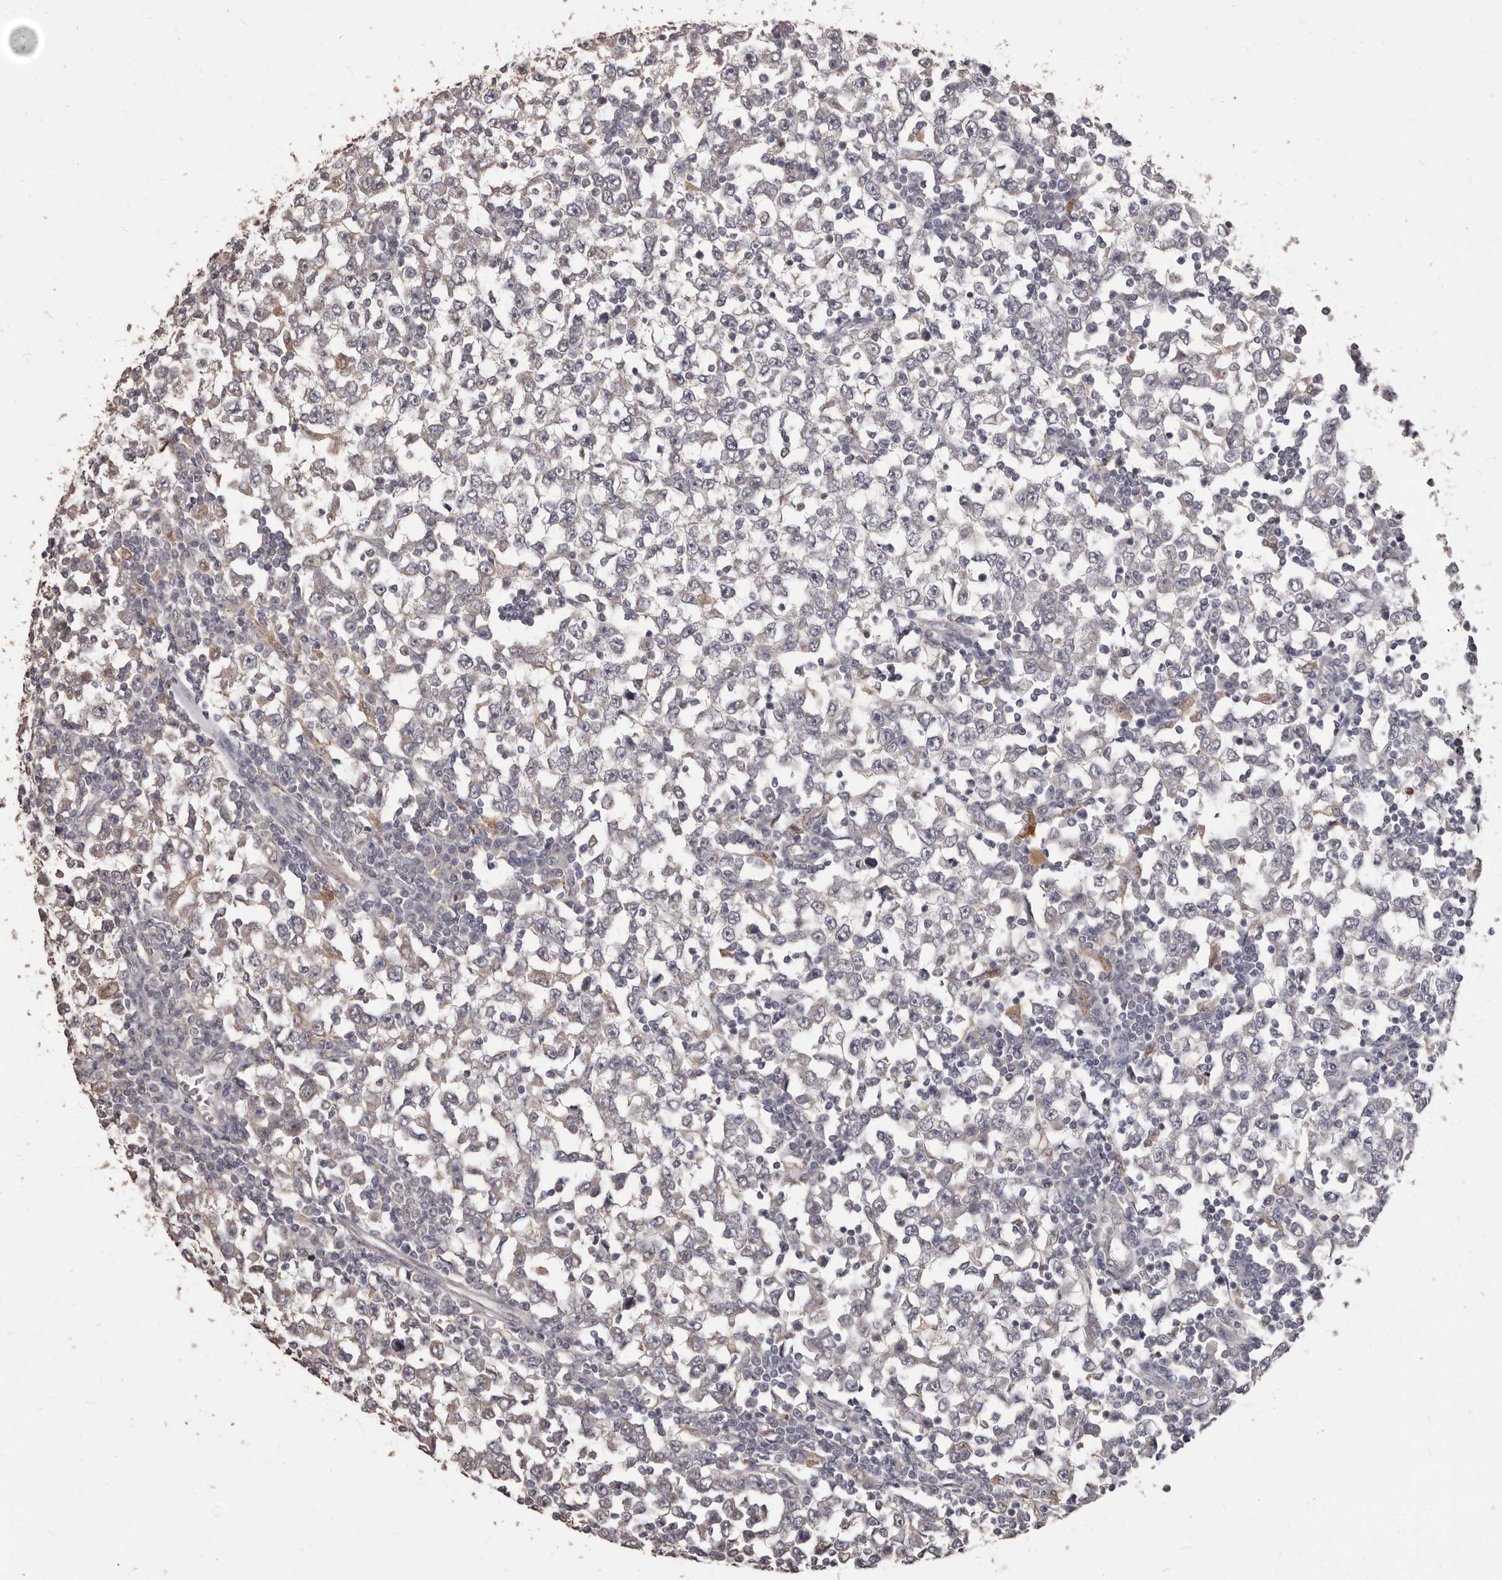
{"staining": {"intensity": "negative", "quantity": "none", "location": "none"}, "tissue": "testis cancer", "cell_type": "Tumor cells", "image_type": "cancer", "snomed": [{"axis": "morphology", "description": "Seminoma, NOS"}, {"axis": "topography", "description": "Testis"}], "caption": "IHC photomicrograph of human testis cancer (seminoma) stained for a protein (brown), which demonstrates no staining in tumor cells.", "gene": "PRSS27", "patient": {"sex": "male", "age": 65}}